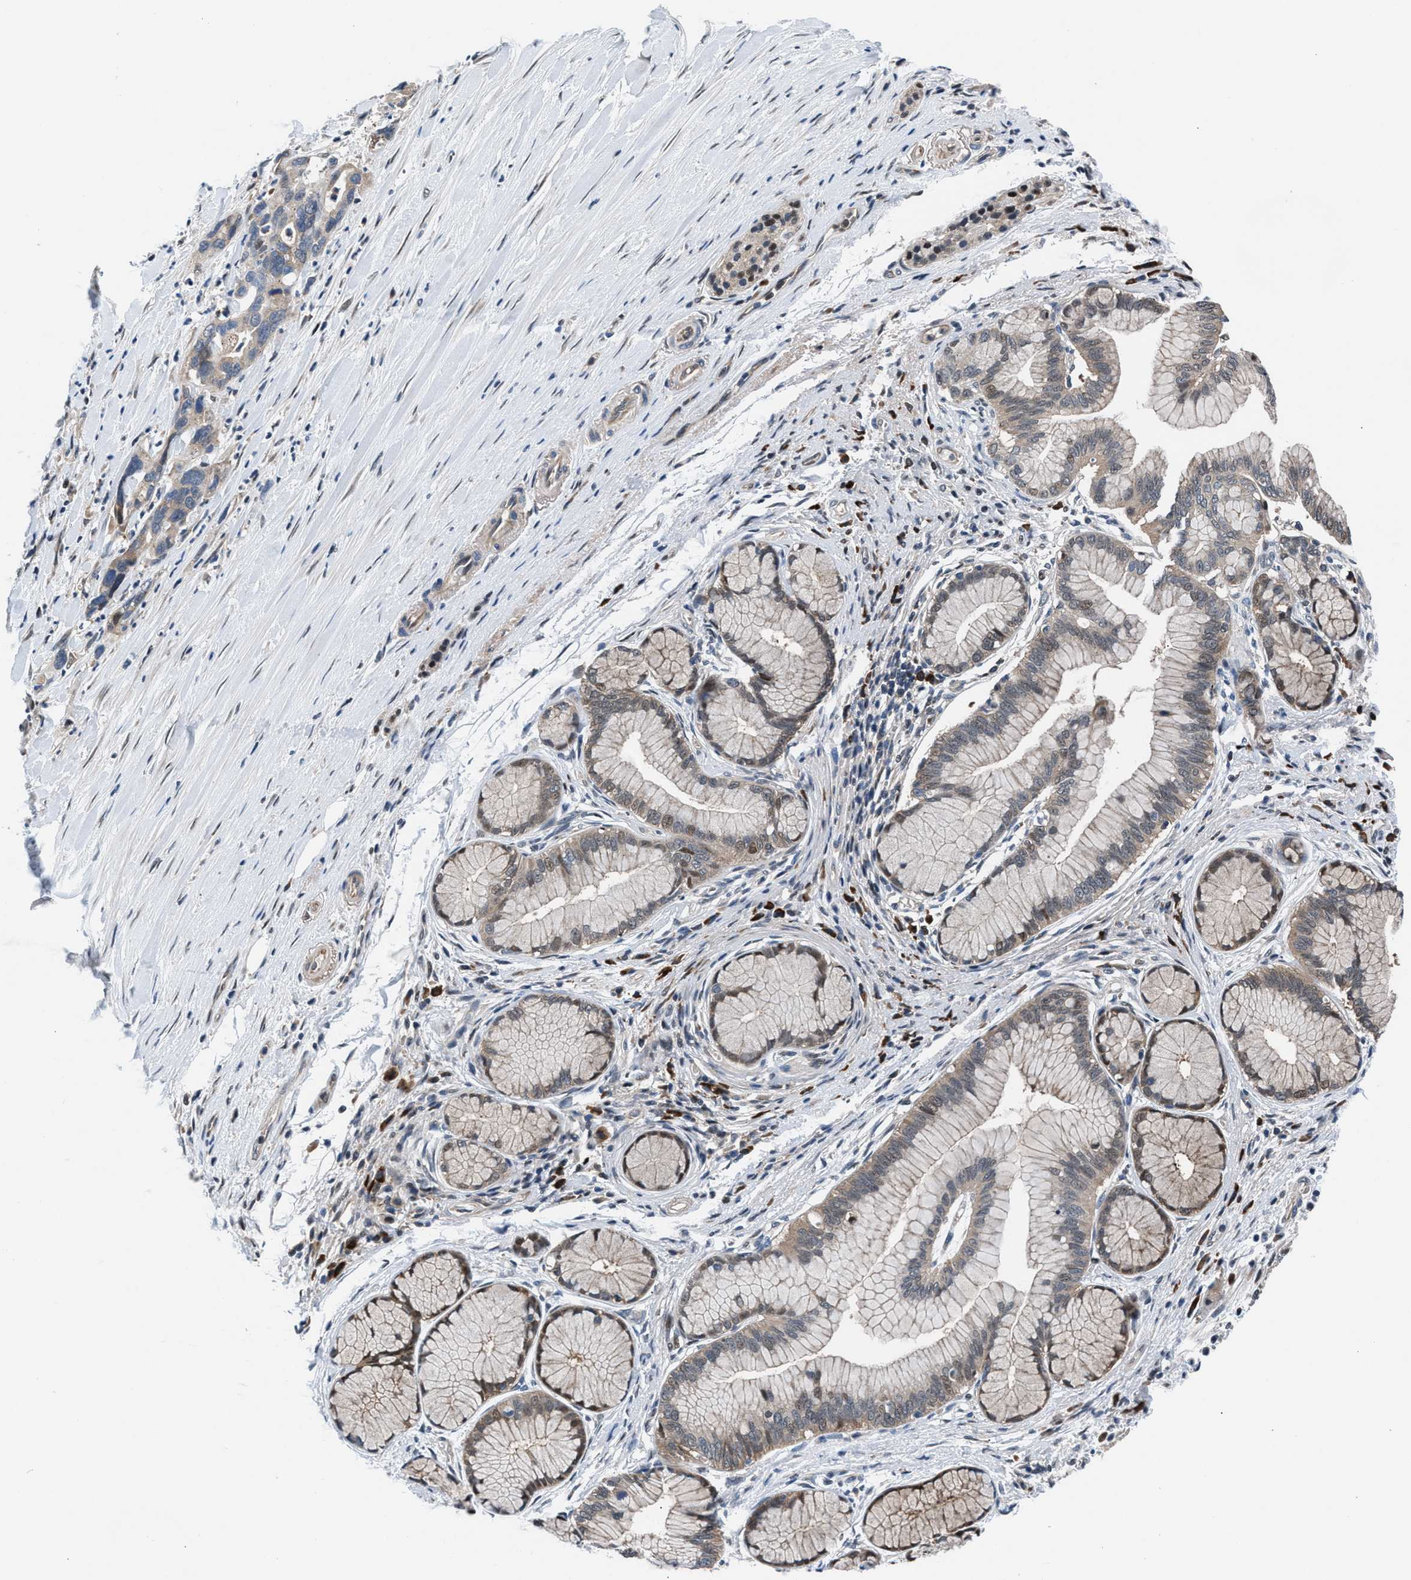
{"staining": {"intensity": "negative", "quantity": "none", "location": "none"}, "tissue": "pancreatic cancer", "cell_type": "Tumor cells", "image_type": "cancer", "snomed": [{"axis": "morphology", "description": "Adenocarcinoma, NOS"}, {"axis": "topography", "description": "Pancreas"}], "caption": "DAB (3,3'-diaminobenzidine) immunohistochemical staining of pancreatic cancer exhibits no significant expression in tumor cells.", "gene": "PRPSAP2", "patient": {"sex": "female", "age": 70}}